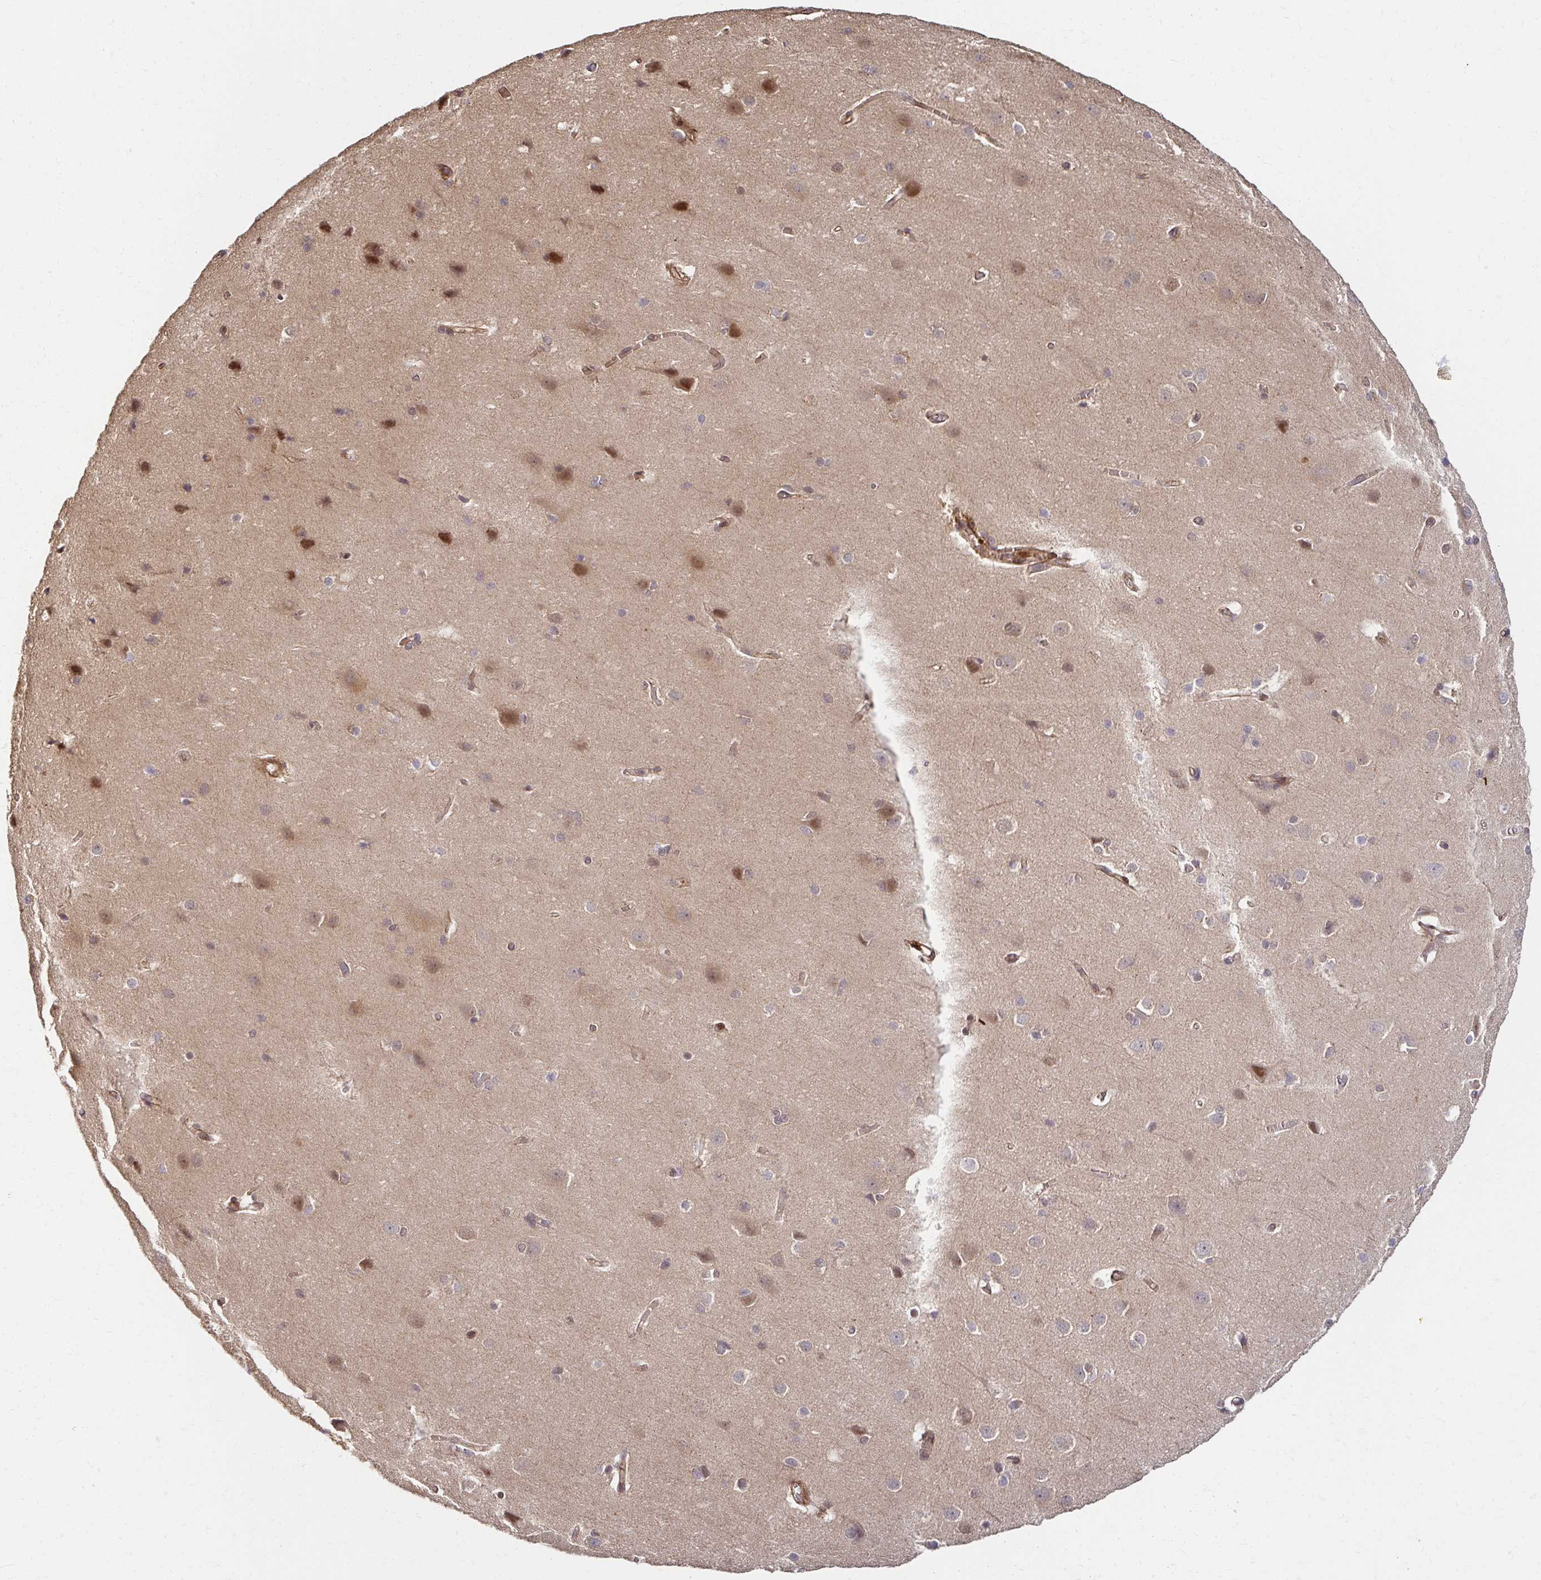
{"staining": {"intensity": "moderate", "quantity": "25%-75%", "location": "cytoplasmic/membranous"}, "tissue": "cerebral cortex", "cell_type": "Endothelial cells", "image_type": "normal", "snomed": [{"axis": "morphology", "description": "Normal tissue, NOS"}, {"axis": "topography", "description": "Cerebral cortex"}], "caption": "Approximately 25%-75% of endothelial cells in benign human cerebral cortex exhibit moderate cytoplasmic/membranous protein positivity as visualized by brown immunohistochemical staining.", "gene": "PSMA4", "patient": {"sex": "male", "age": 37}}